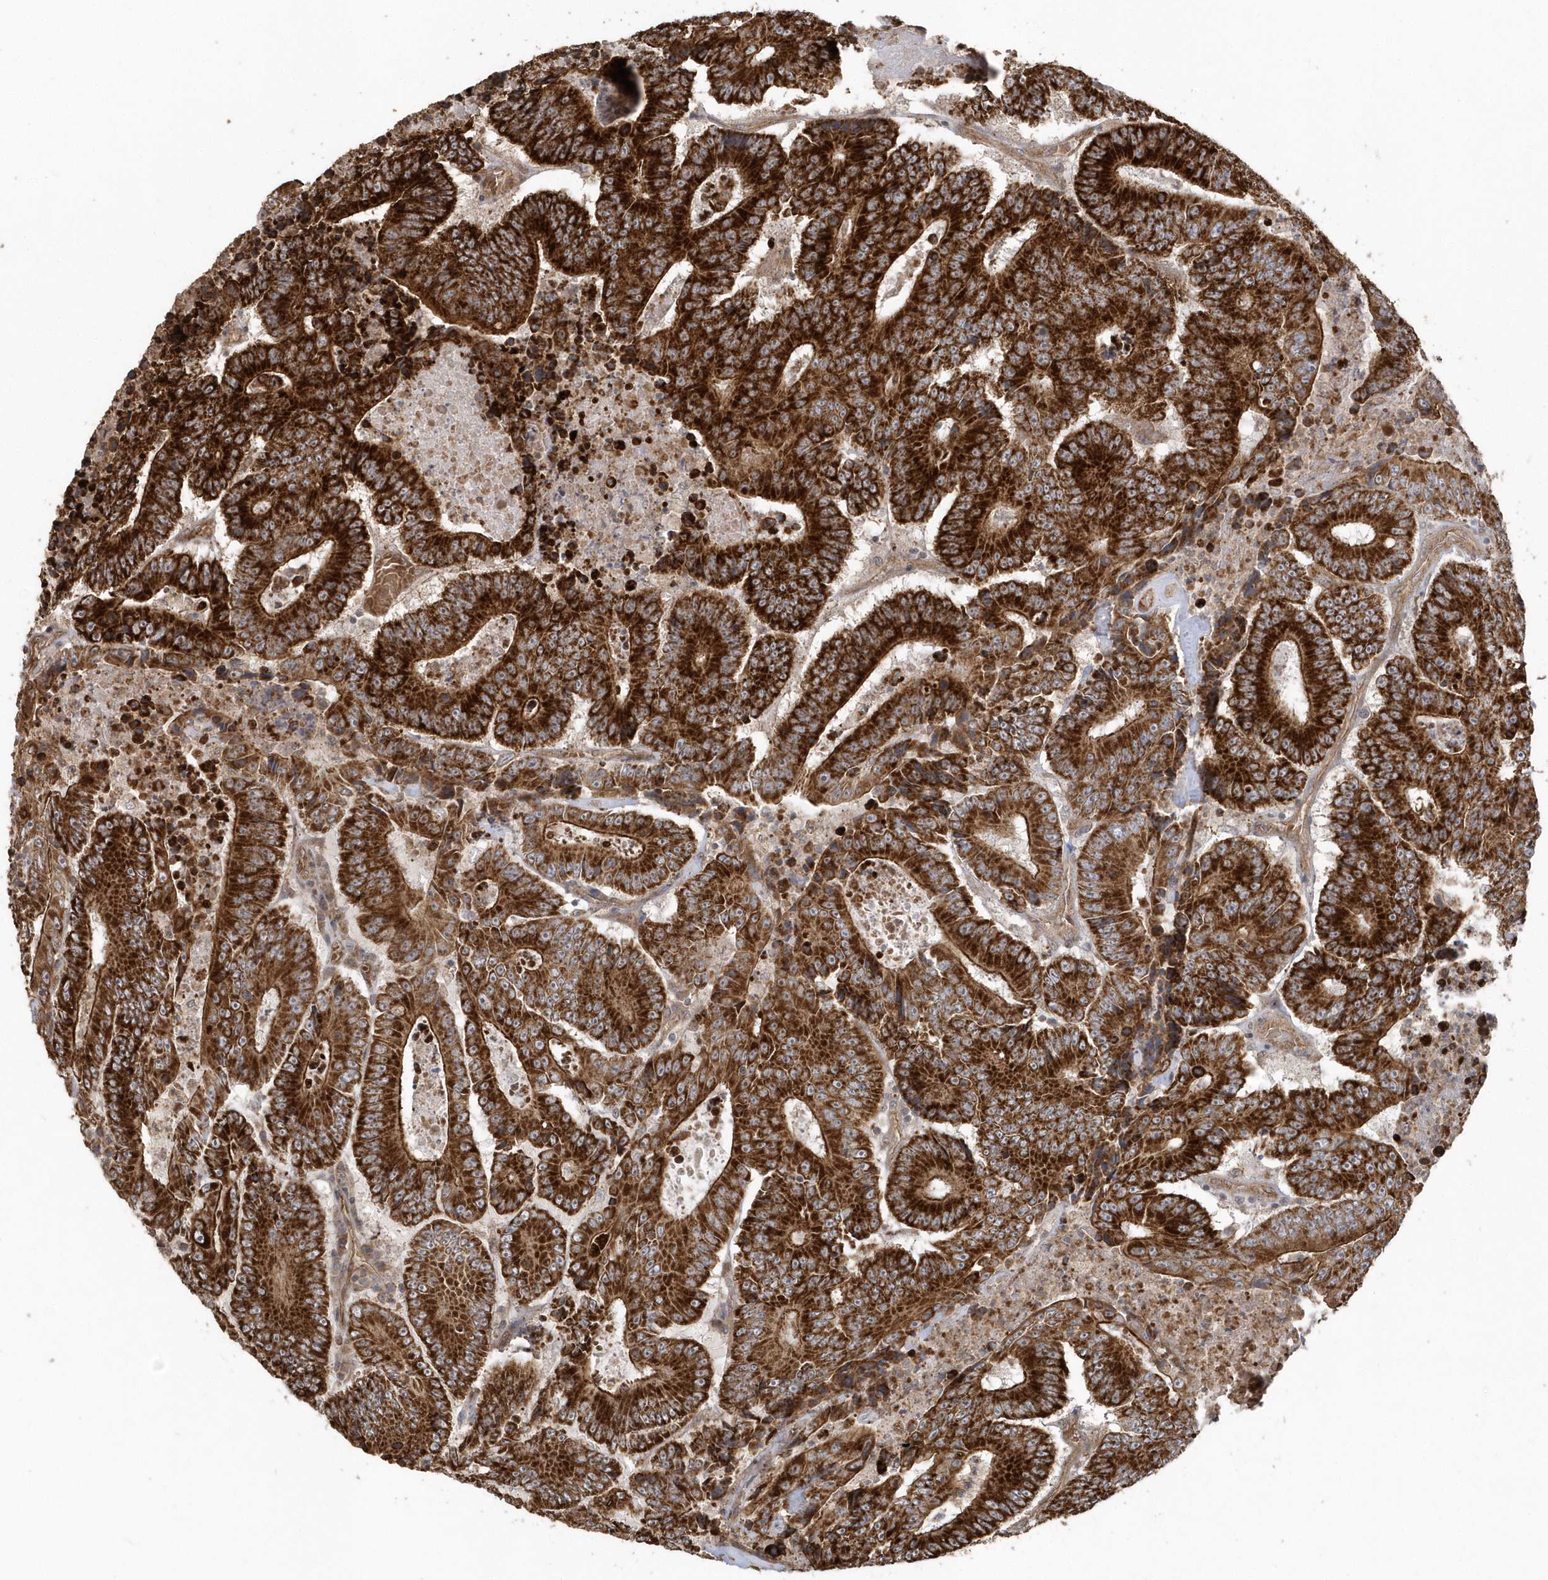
{"staining": {"intensity": "strong", "quantity": ">75%", "location": "cytoplasmic/membranous"}, "tissue": "colorectal cancer", "cell_type": "Tumor cells", "image_type": "cancer", "snomed": [{"axis": "morphology", "description": "Adenocarcinoma, NOS"}, {"axis": "topography", "description": "Colon"}], "caption": "A brown stain highlights strong cytoplasmic/membranous expression of a protein in adenocarcinoma (colorectal) tumor cells.", "gene": "HERPUD1", "patient": {"sex": "male", "age": 83}}